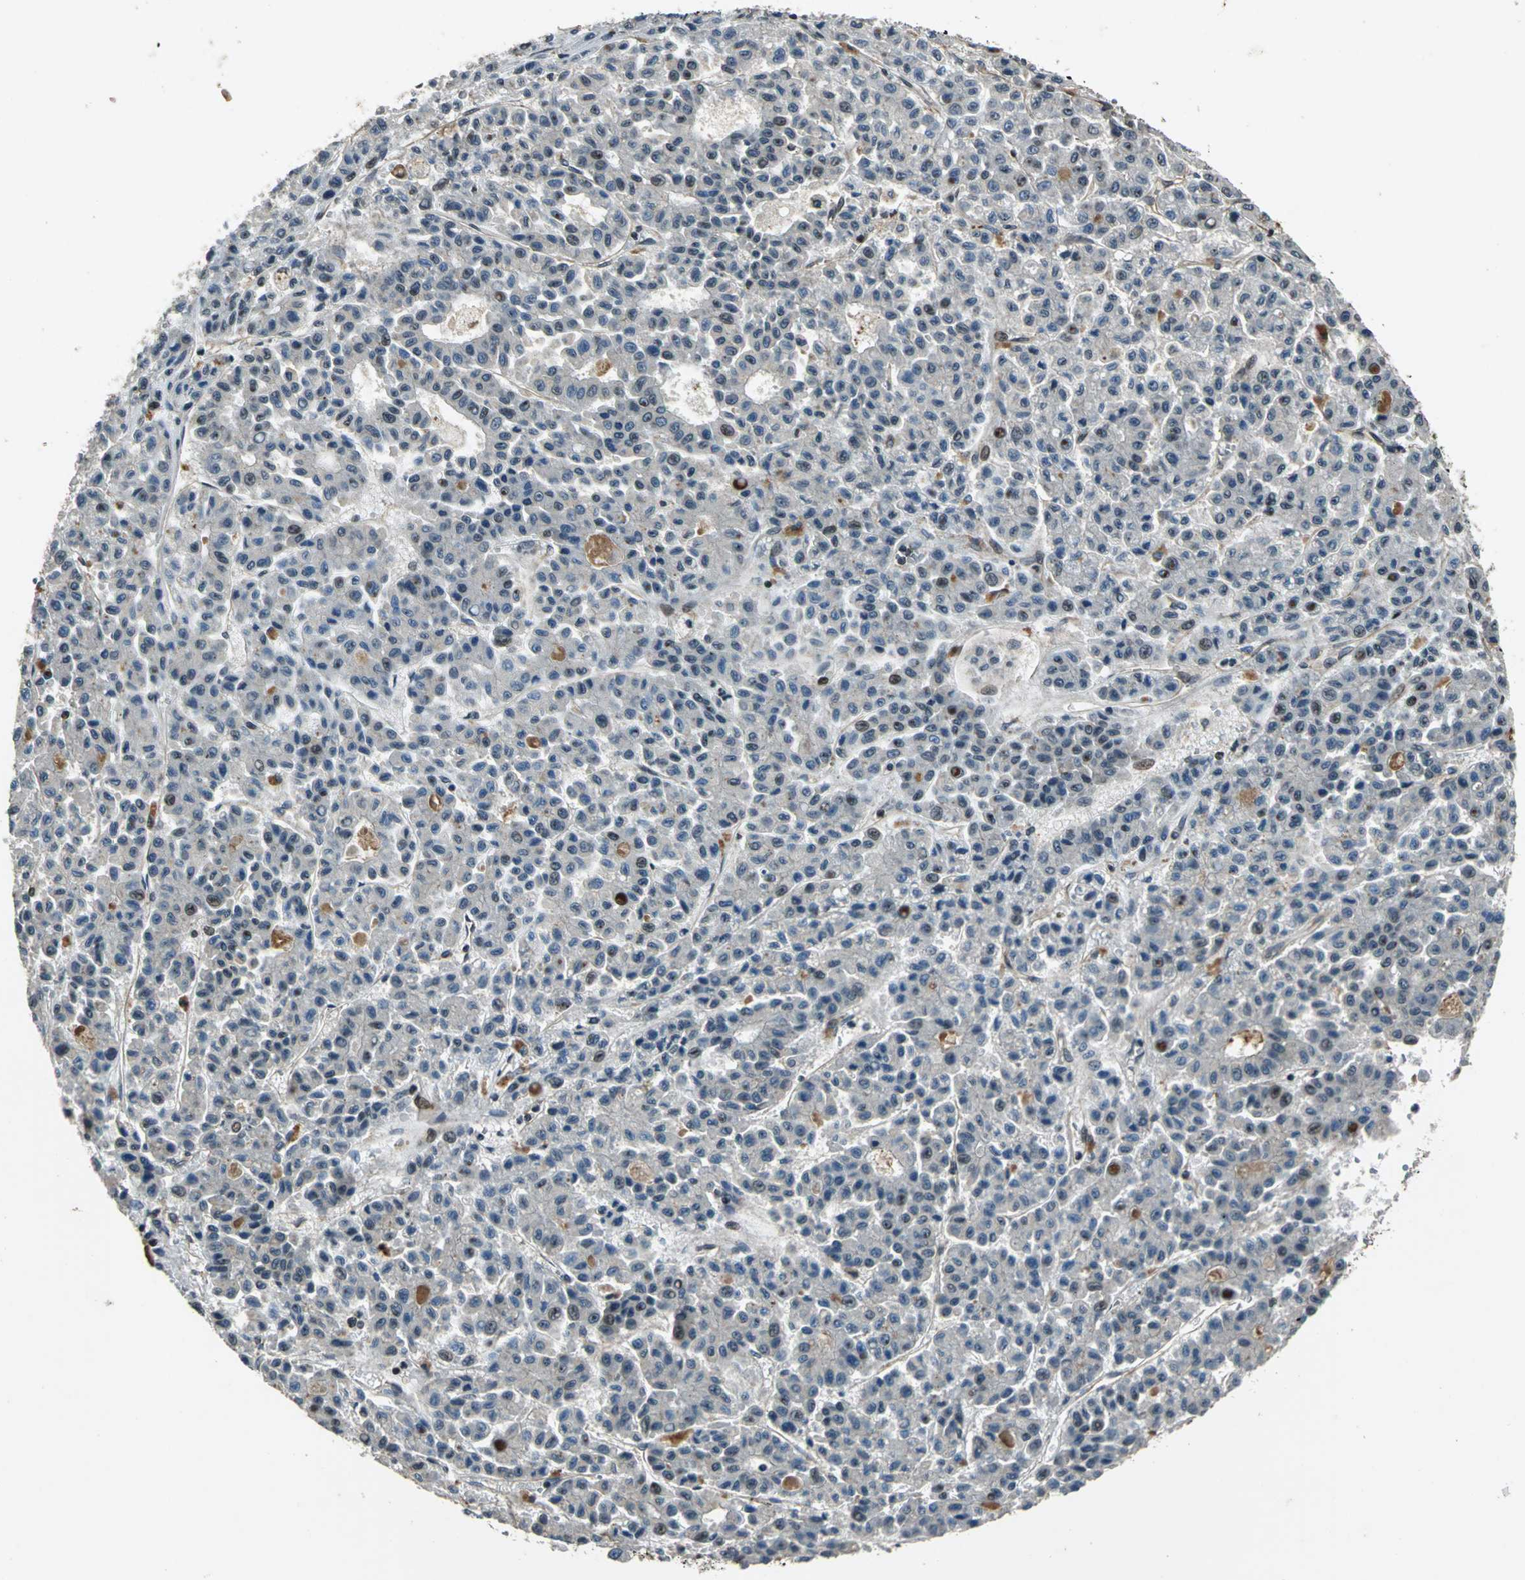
{"staining": {"intensity": "weak", "quantity": "<25%", "location": "nuclear"}, "tissue": "liver cancer", "cell_type": "Tumor cells", "image_type": "cancer", "snomed": [{"axis": "morphology", "description": "Carcinoma, Hepatocellular, NOS"}, {"axis": "topography", "description": "Liver"}], "caption": "The immunohistochemistry micrograph has no significant expression in tumor cells of liver hepatocellular carcinoma tissue.", "gene": "BRIP1", "patient": {"sex": "male", "age": 70}}